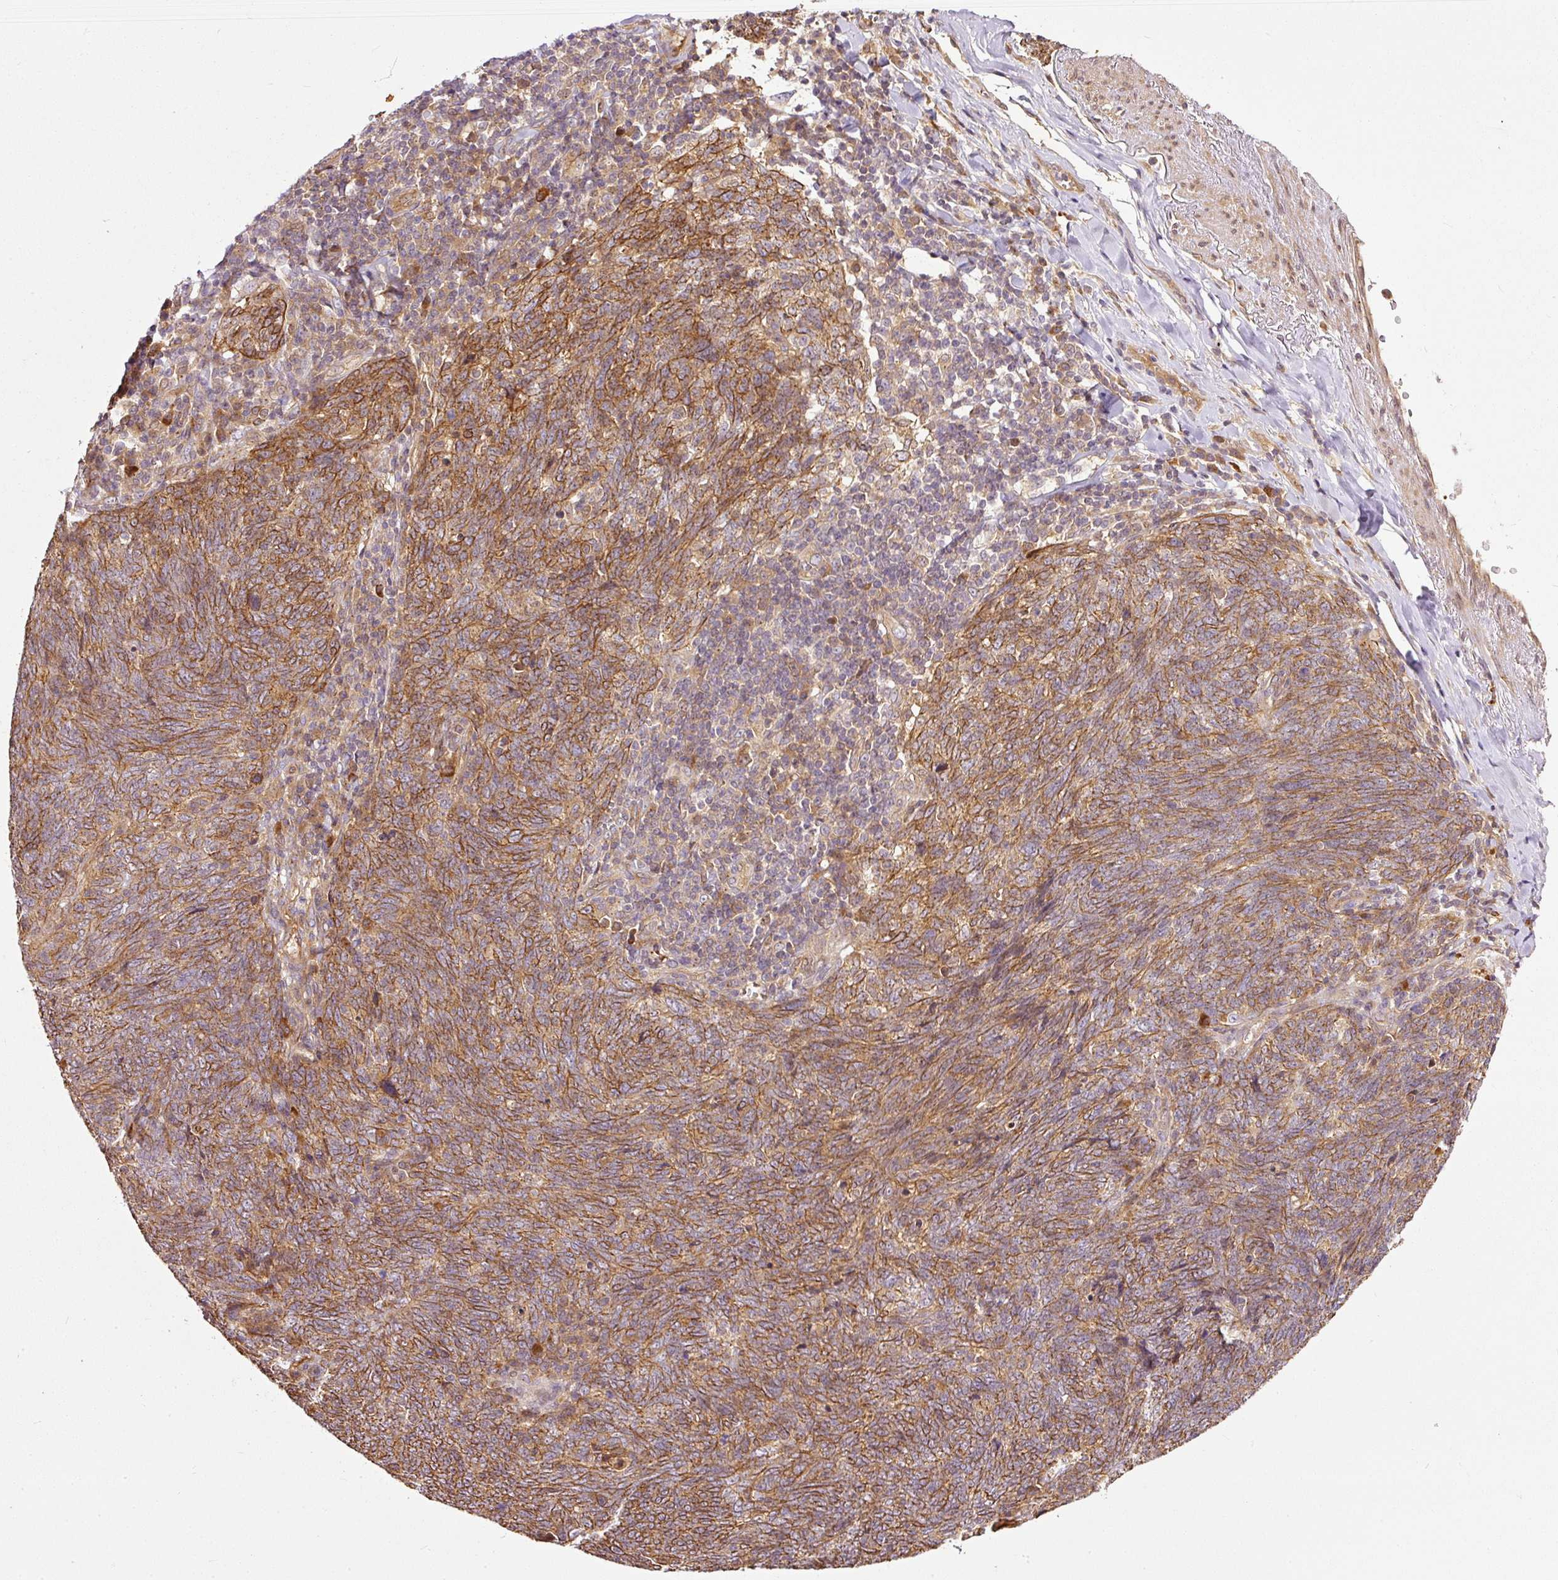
{"staining": {"intensity": "moderate", "quantity": ">75%", "location": "cytoplasmic/membranous"}, "tissue": "lung cancer", "cell_type": "Tumor cells", "image_type": "cancer", "snomed": [{"axis": "morphology", "description": "Squamous cell carcinoma, NOS"}, {"axis": "topography", "description": "Lung"}], "caption": "Immunohistochemistry (IHC) image of human squamous cell carcinoma (lung) stained for a protein (brown), which exhibits medium levels of moderate cytoplasmic/membranous positivity in approximately >75% of tumor cells.", "gene": "MIF4GD", "patient": {"sex": "female", "age": 72}}